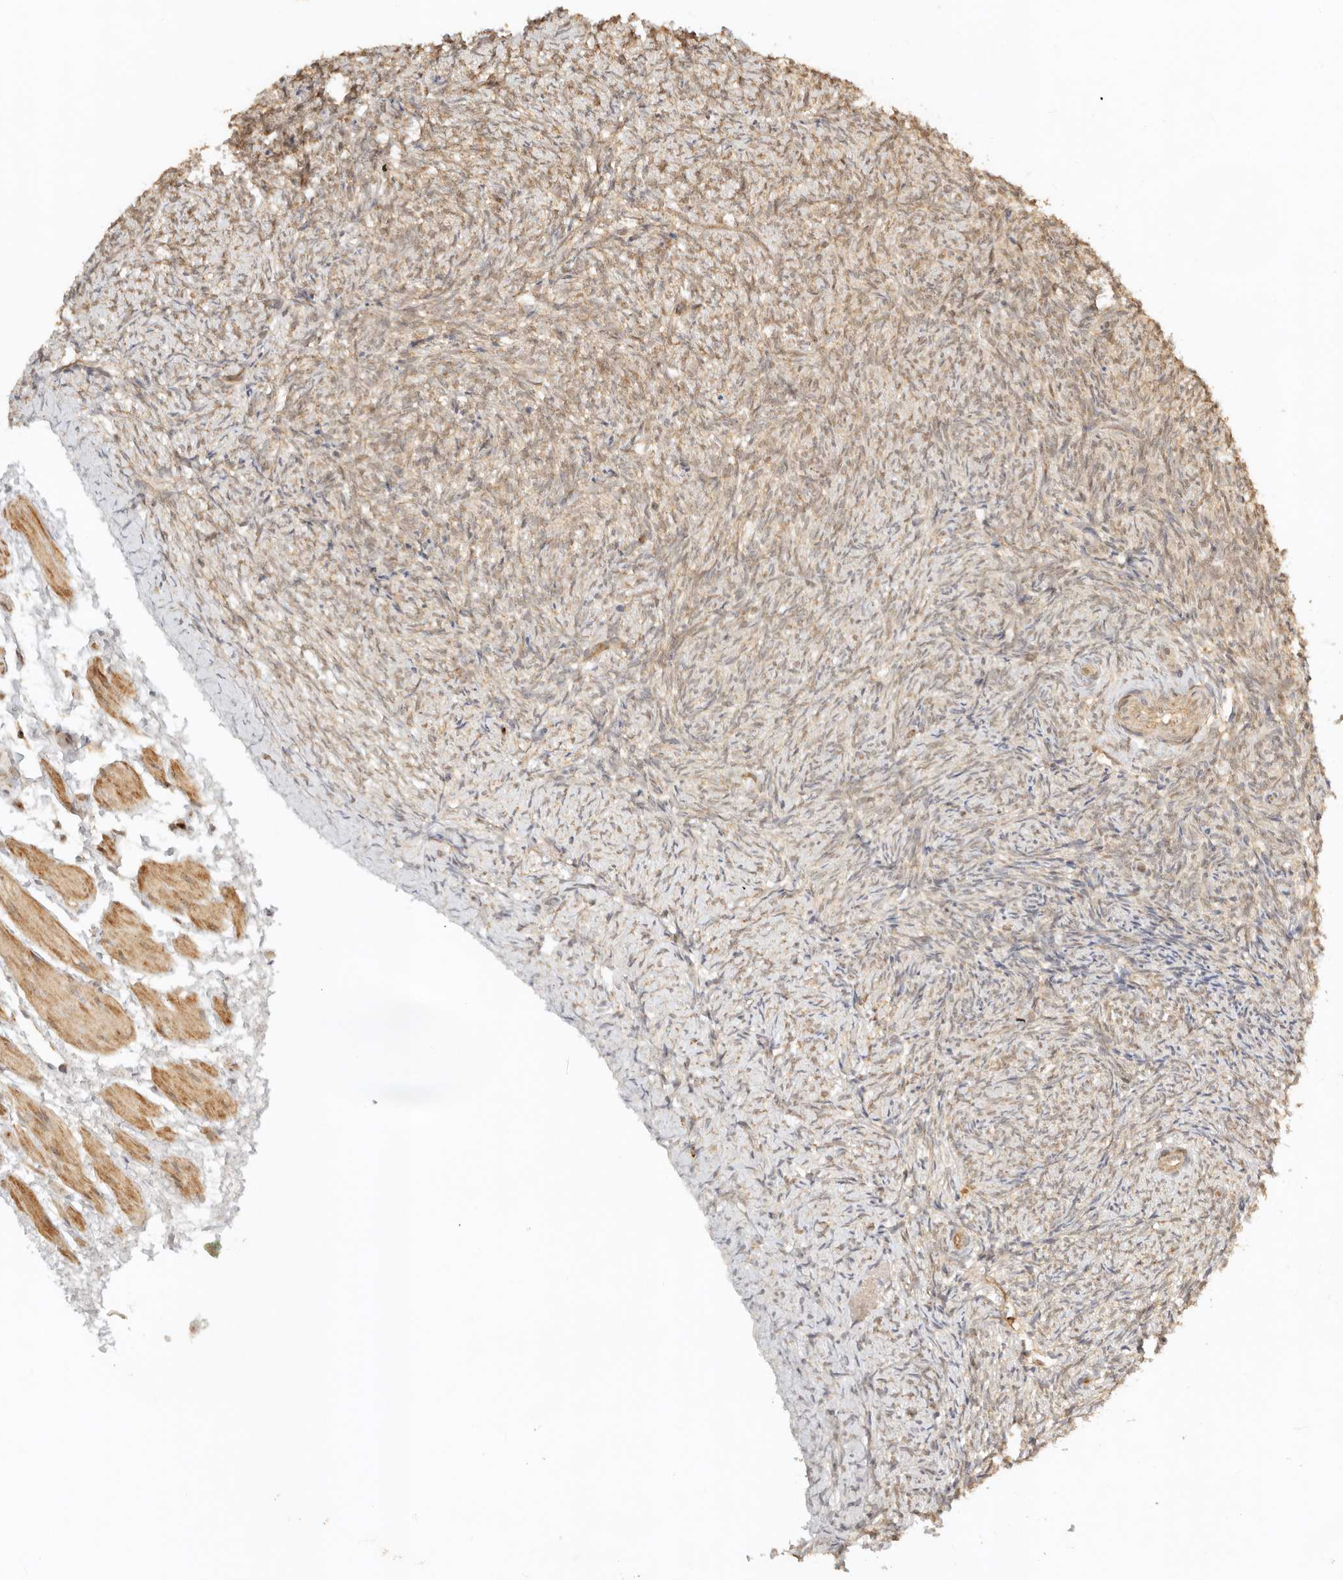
{"staining": {"intensity": "moderate", "quantity": ">75%", "location": "cytoplasmic/membranous"}, "tissue": "ovary", "cell_type": "Follicle cells", "image_type": "normal", "snomed": [{"axis": "morphology", "description": "Normal tissue, NOS"}, {"axis": "topography", "description": "Ovary"}], "caption": "This image shows immunohistochemistry staining of unremarkable human ovary, with medium moderate cytoplasmic/membranous positivity in approximately >75% of follicle cells.", "gene": "KIF2B", "patient": {"sex": "female", "age": 41}}